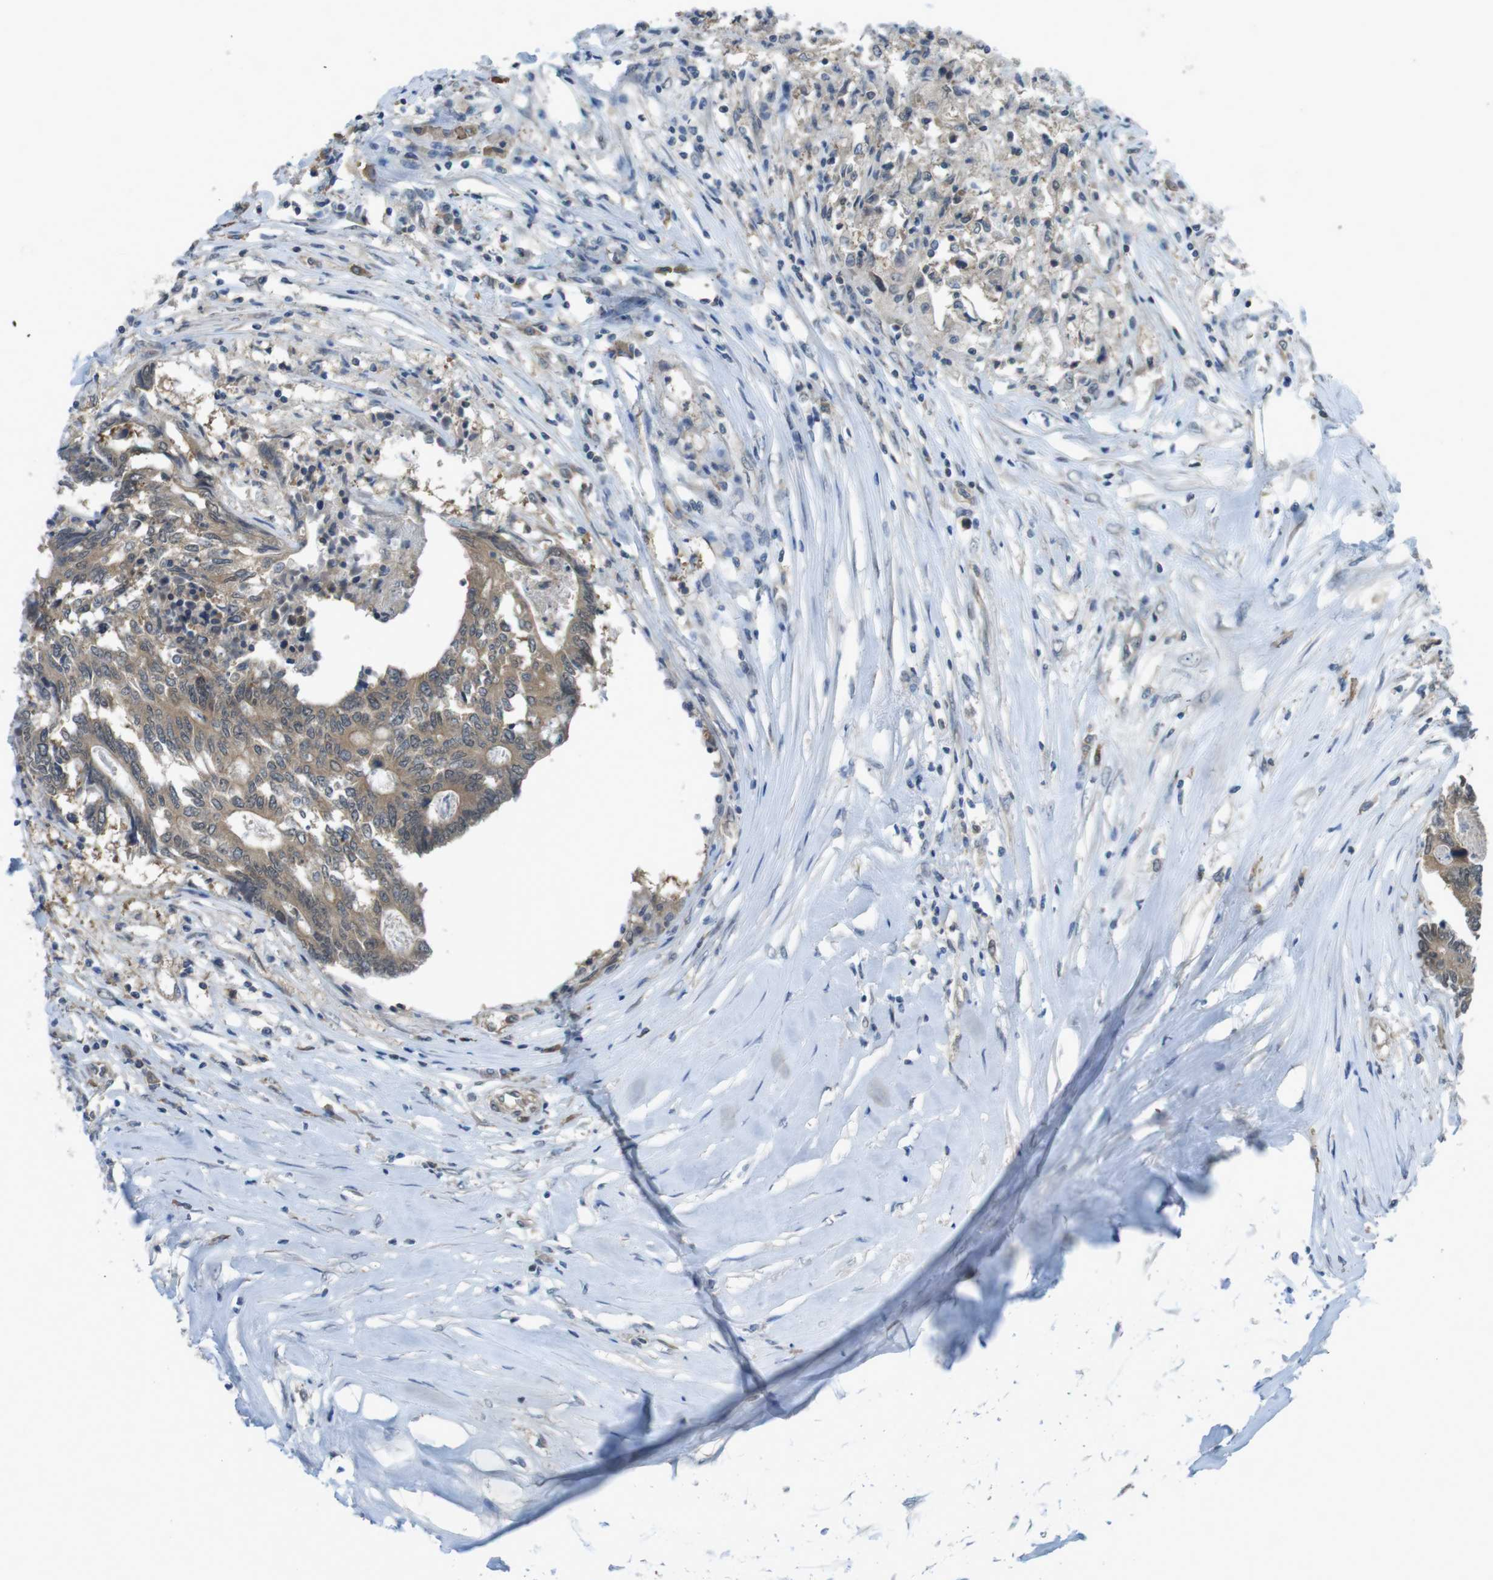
{"staining": {"intensity": "moderate", "quantity": ">75%", "location": "cytoplasmic/membranous"}, "tissue": "colorectal cancer", "cell_type": "Tumor cells", "image_type": "cancer", "snomed": [{"axis": "morphology", "description": "Adenocarcinoma, NOS"}, {"axis": "topography", "description": "Rectum"}], "caption": "Protein expression analysis of colorectal cancer demonstrates moderate cytoplasmic/membranous positivity in approximately >75% of tumor cells.", "gene": "SUGT1", "patient": {"sex": "male", "age": 63}}